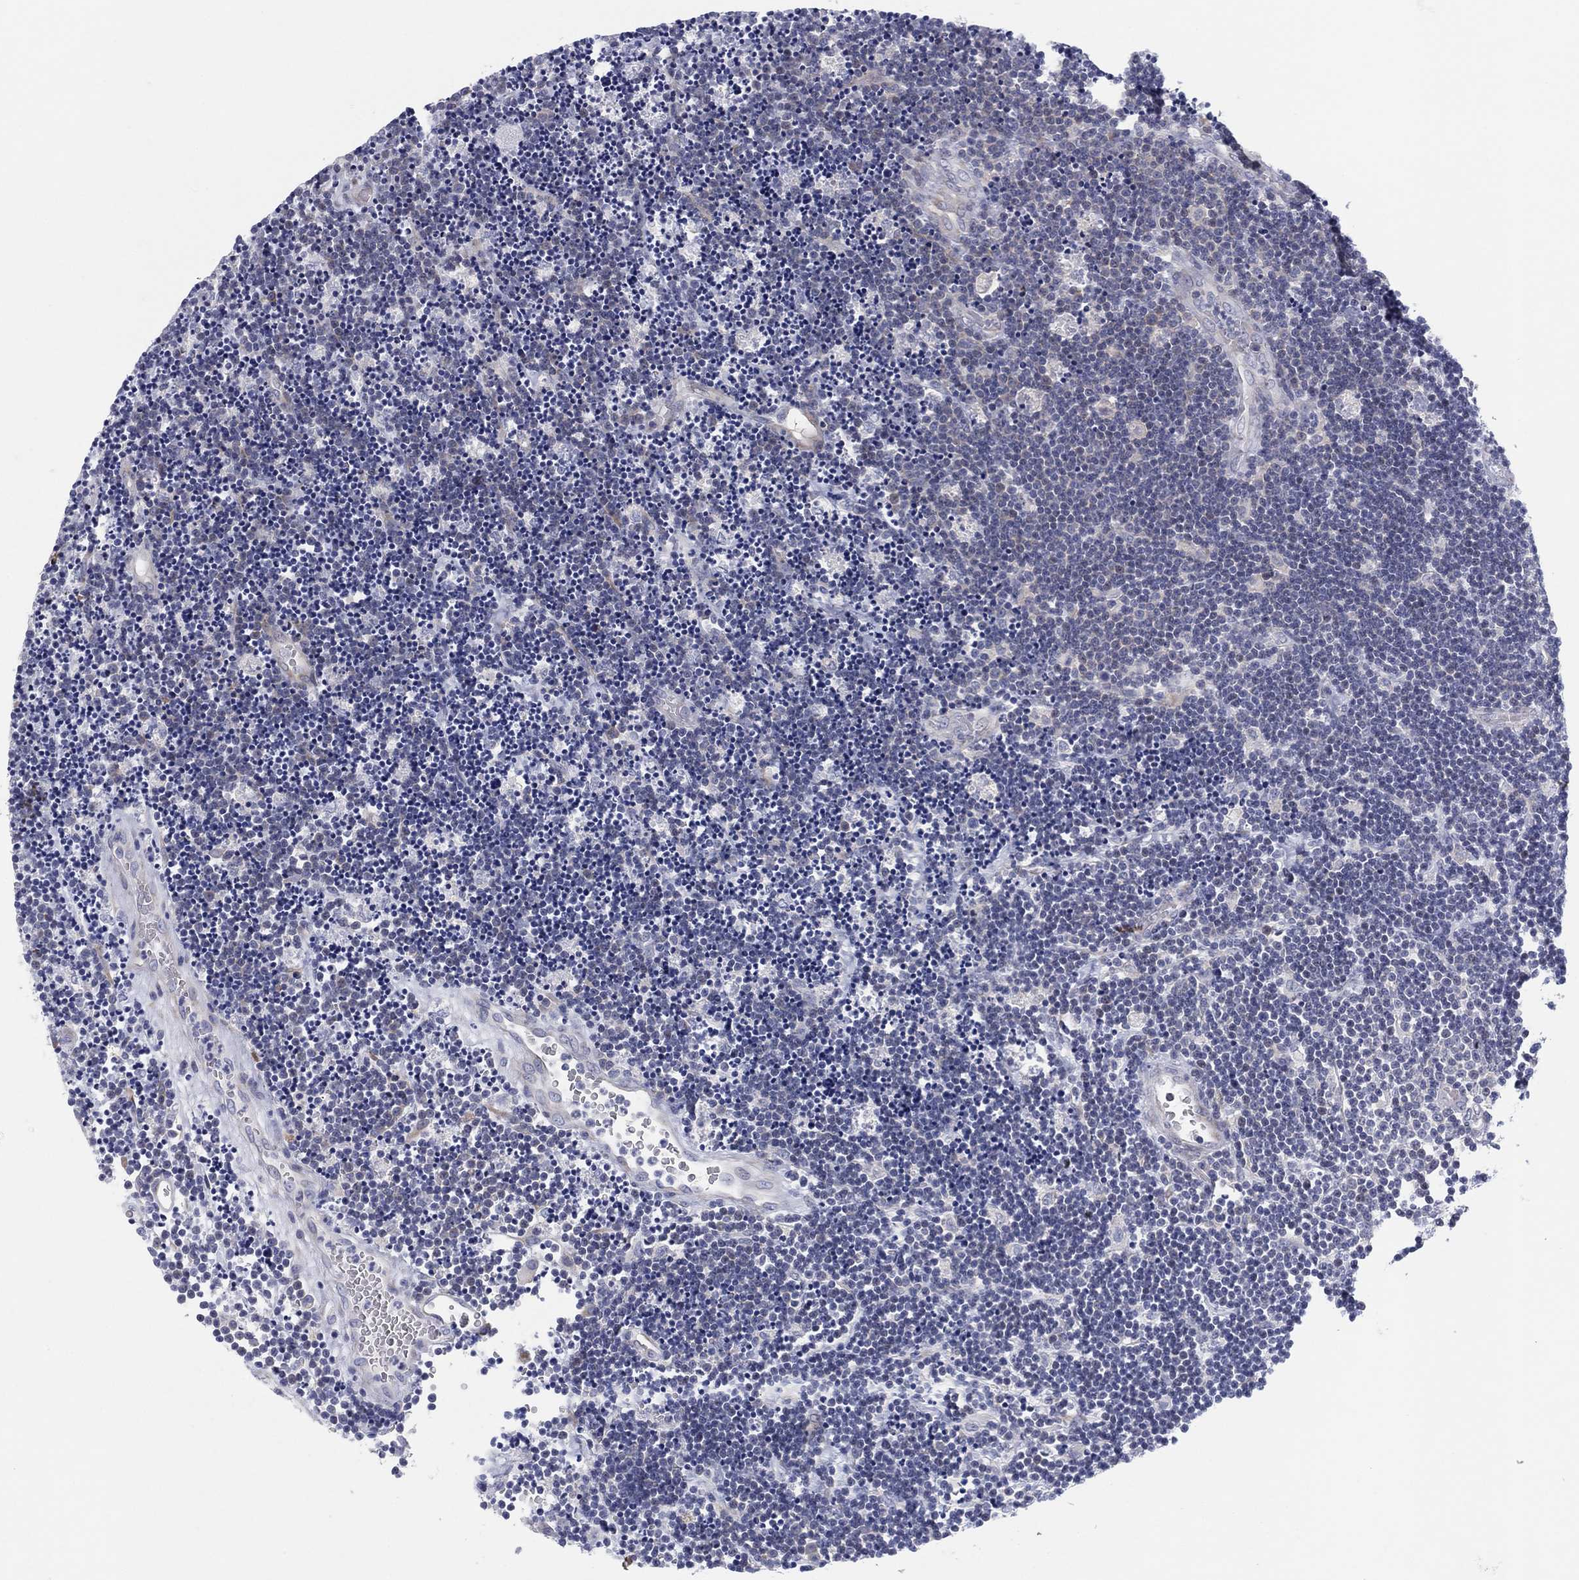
{"staining": {"intensity": "negative", "quantity": "none", "location": "none"}, "tissue": "lymphoma", "cell_type": "Tumor cells", "image_type": "cancer", "snomed": [{"axis": "morphology", "description": "Malignant lymphoma, non-Hodgkin's type, Low grade"}, {"axis": "topography", "description": "Brain"}], "caption": "Tumor cells show no significant positivity in lymphoma. (DAB IHC visualized using brightfield microscopy, high magnification).", "gene": "HEATR4", "patient": {"sex": "female", "age": 66}}